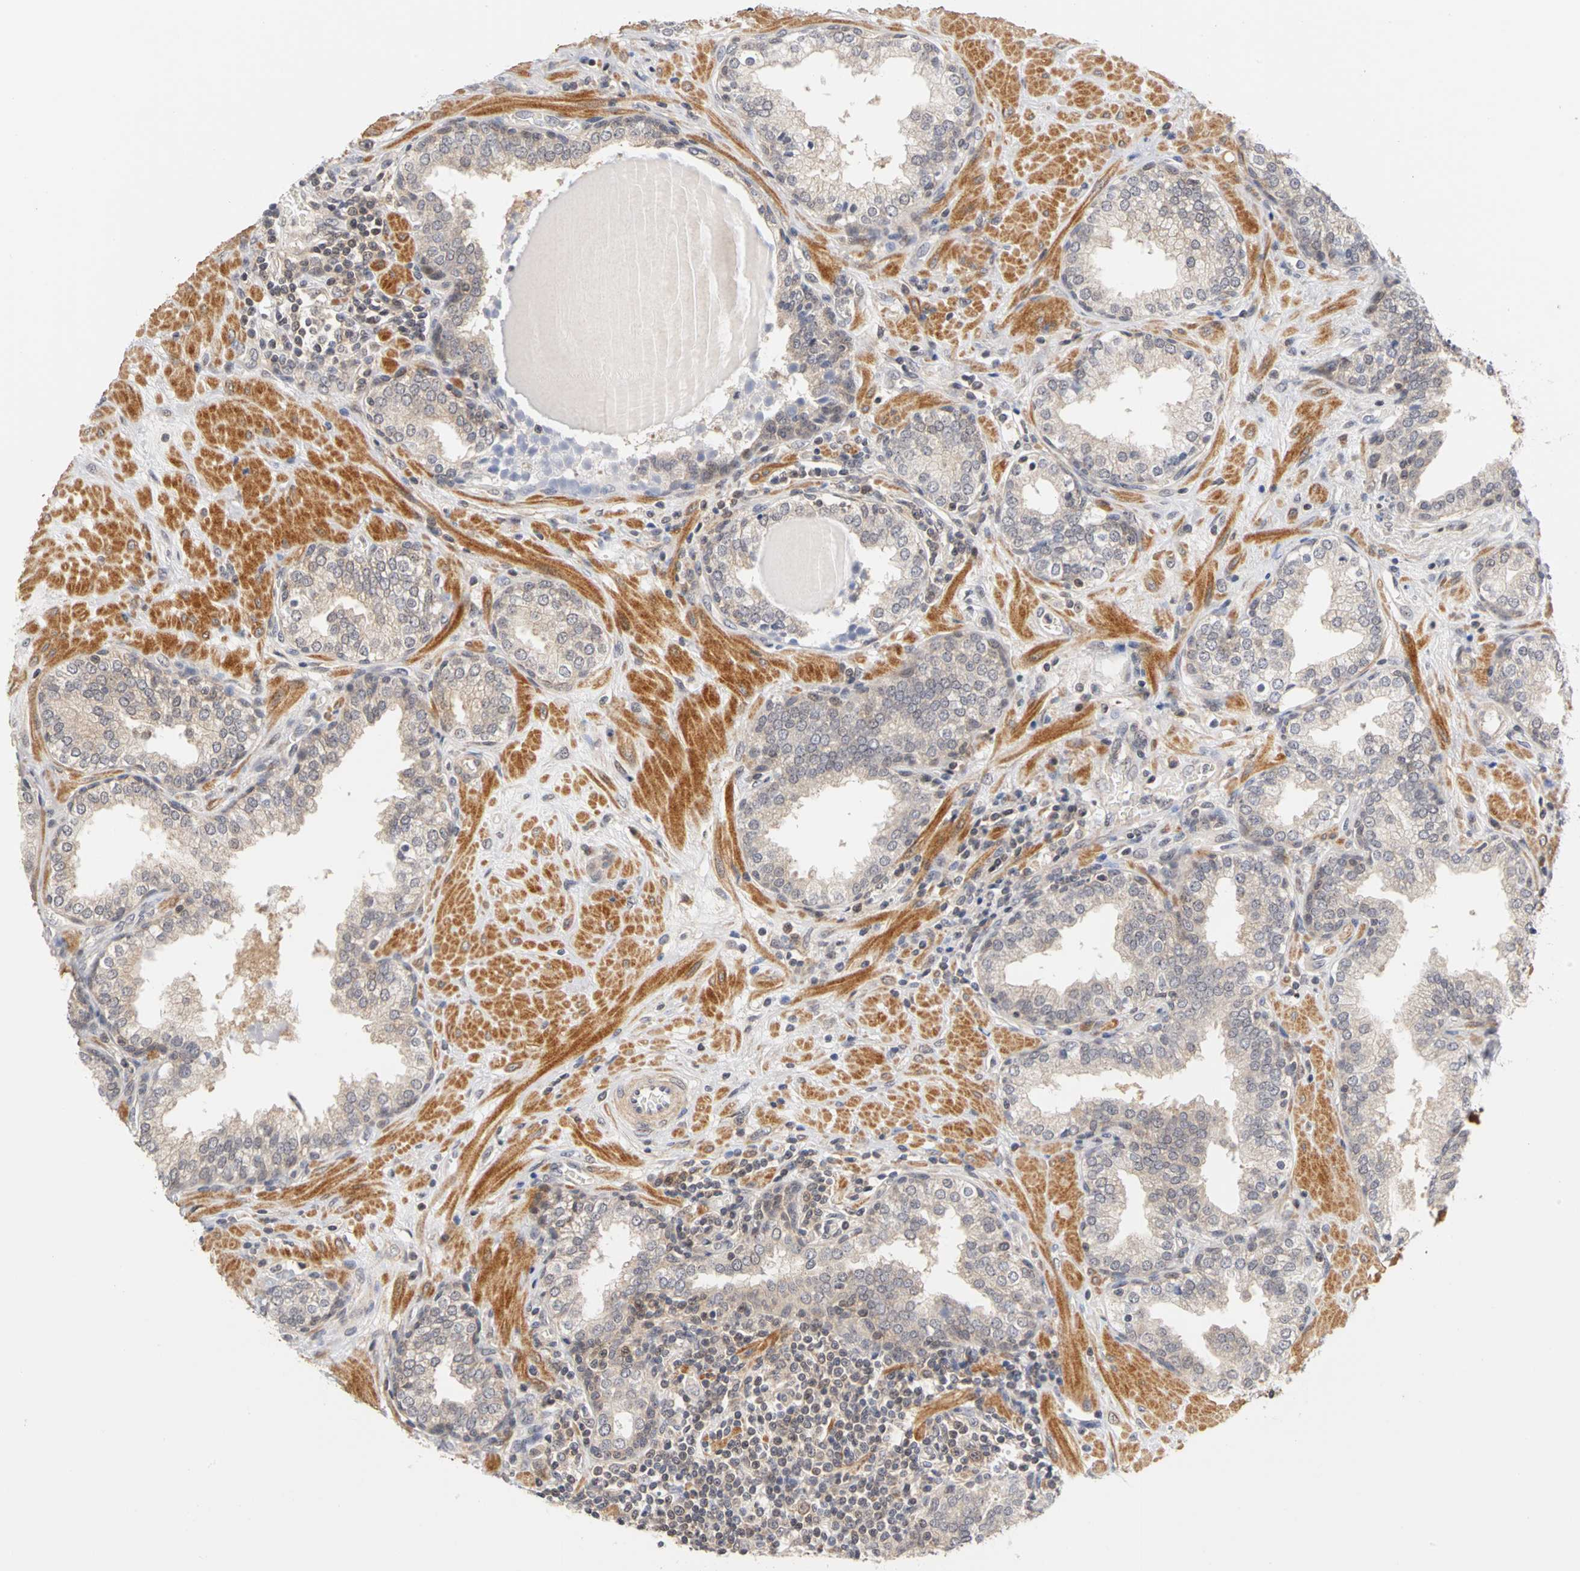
{"staining": {"intensity": "negative", "quantity": "none", "location": "none"}, "tissue": "prostate", "cell_type": "Glandular cells", "image_type": "normal", "snomed": [{"axis": "morphology", "description": "Normal tissue, NOS"}, {"axis": "topography", "description": "Prostate"}], "caption": "A high-resolution image shows immunohistochemistry (IHC) staining of unremarkable prostate, which reveals no significant staining in glandular cells.", "gene": "UBE2M", "patient": {"sex": "male", "age": 51}}